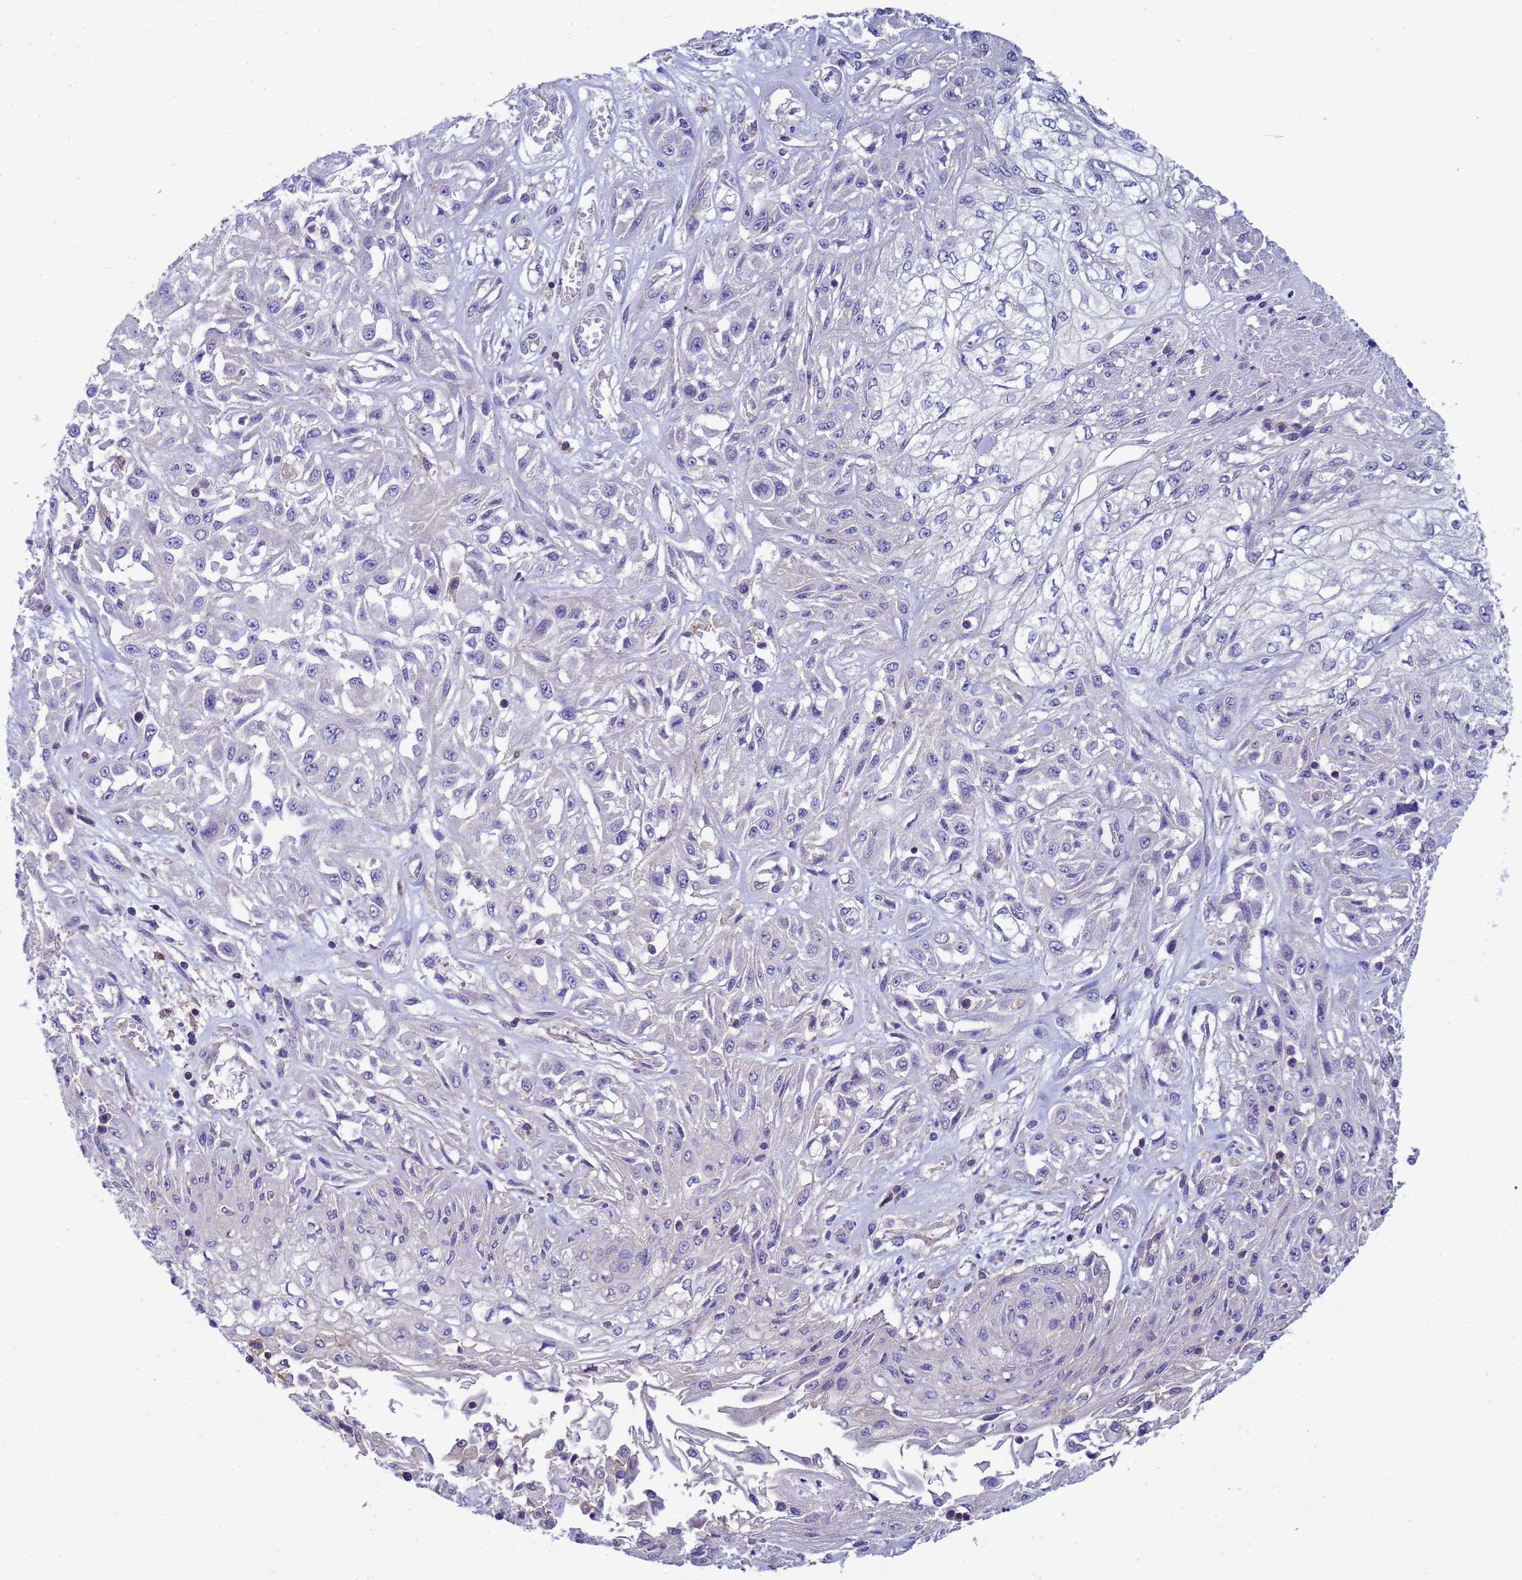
{"staining": {"intensity": "negative", "quantity": "none", "location": "none"}, "tissue": "skin cancer", "cell_type": "Tumor cells", "image_type": "cancer", "snomed": [{"axis": "morphology", "description": "Squamous cell carcinoma, NOS"}, {"axis": "morphology", "description": "Squamous cell carcinoma, metastatic, NOS"}, {"axis": "topography", "description": "Skin"}, {"axis": "topography", "description": "Lymph node"}], "caption": "Immunohistochemistry (IHC) histopathology image of human skin cancer (metastatic squamous cell carcinoma) stained for a protein (brown), which exhibits no positivity in tumor cells. Nuclei are stained in blue.", "gene": "KLHL13", "patient": {"sex": "male", "age": 75}}